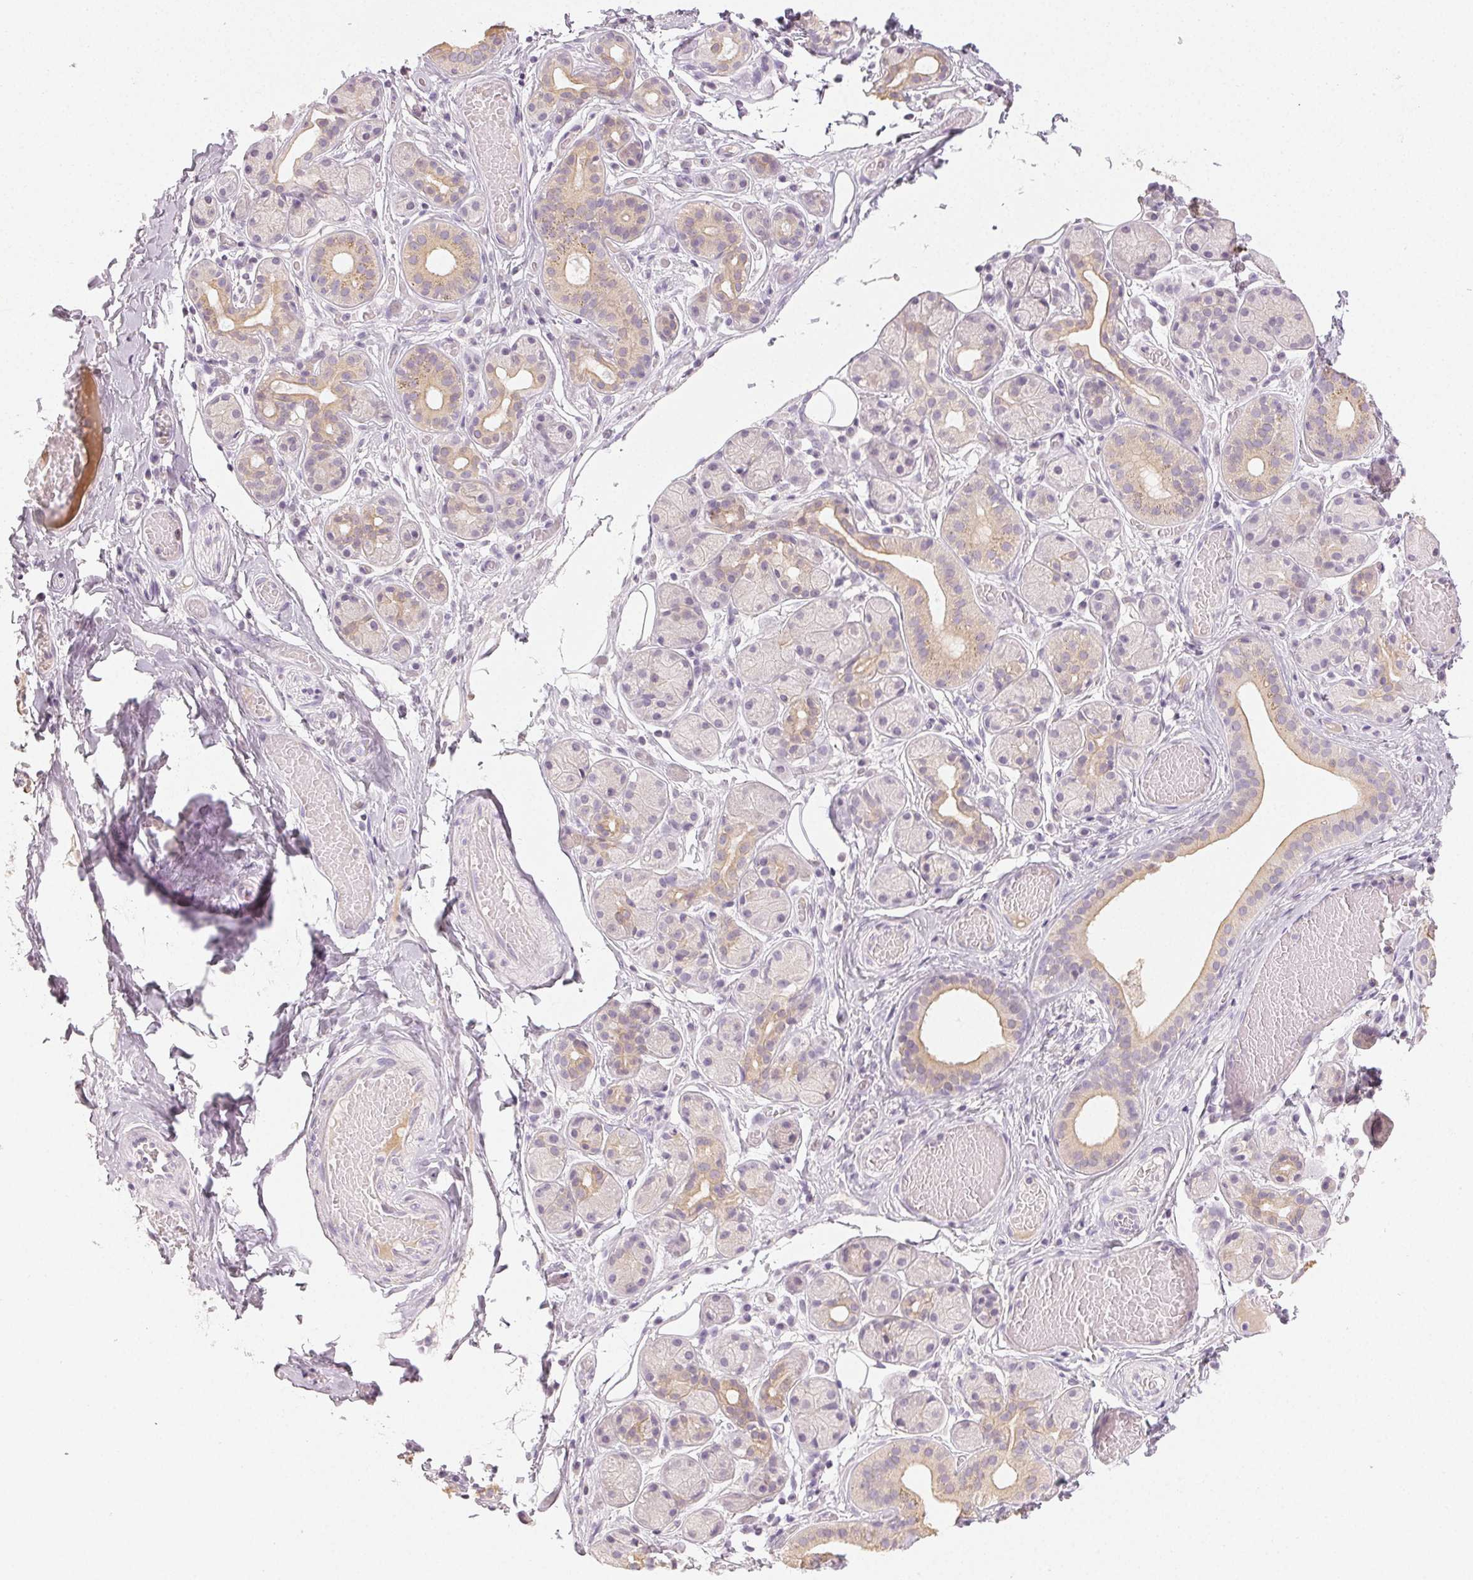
{"staining": {"intensity": "weak", "quantity": "25%-75%", "location": "cytoplasmic/membranous"}, "tissue": "salivary gland", "cell_type": "Glandular cells", "image_type": "normal", "snomed": [{"axis": "morphology", "description": "Normal tissue, NOS"}, {"axis": "topography", "description": "Salivary gland"}, {"axis": "topography", "description": "Peripheral nerve tissue"}], "caption": "Weak cytoplasmic/membranous expression for a protein is present in approximately 25%-75% of glandular cells of normal salivary gland using immunohistochemistry.", "gene": "LVRN", "patient": {"sex": "male", "age": 71}}